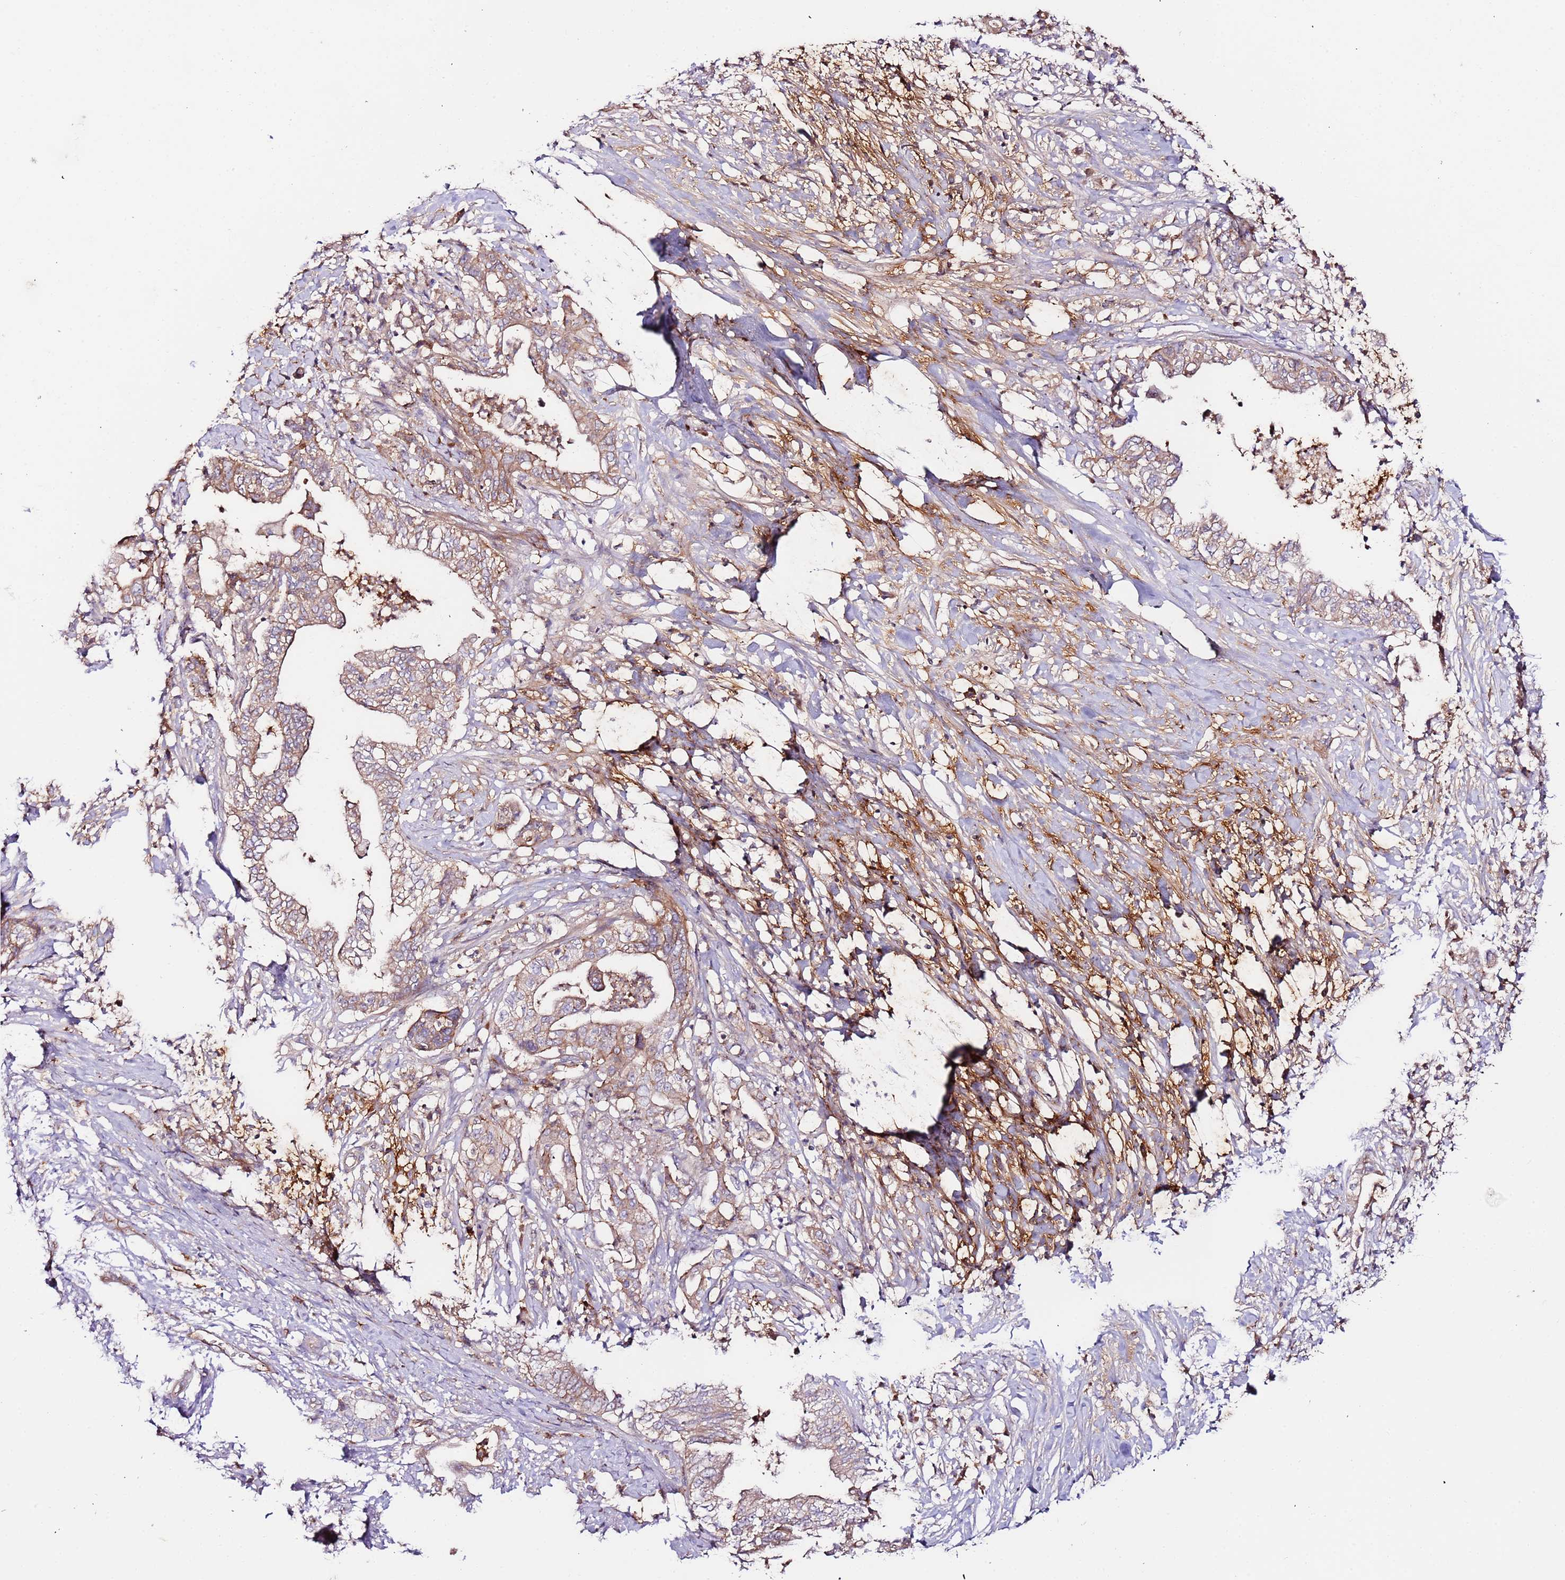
{"staining": {"intensity": "weak", "quantity": ">75%", "location": "cytoplasmic/membranous"}, "tissue": "pancreatic cancer", "cell_type": "Tumor cells", "image_type": "cancer", "snomed": [{"axis": "morphology", "description": "Adenocarcinoma, NOS"}, {"axis": "topography", "description": "Pancreas"}], "caption": "Protein expression analysis of pancreatic adenocarcinoma displays weak cytoplasmic/membranous positivity in about >75% of tumor cells. The protein is shown in brown color, while the nuclei are stained blue.", "gene": "FLVCR1", "patient": {"sex": "female", "age": 73}}